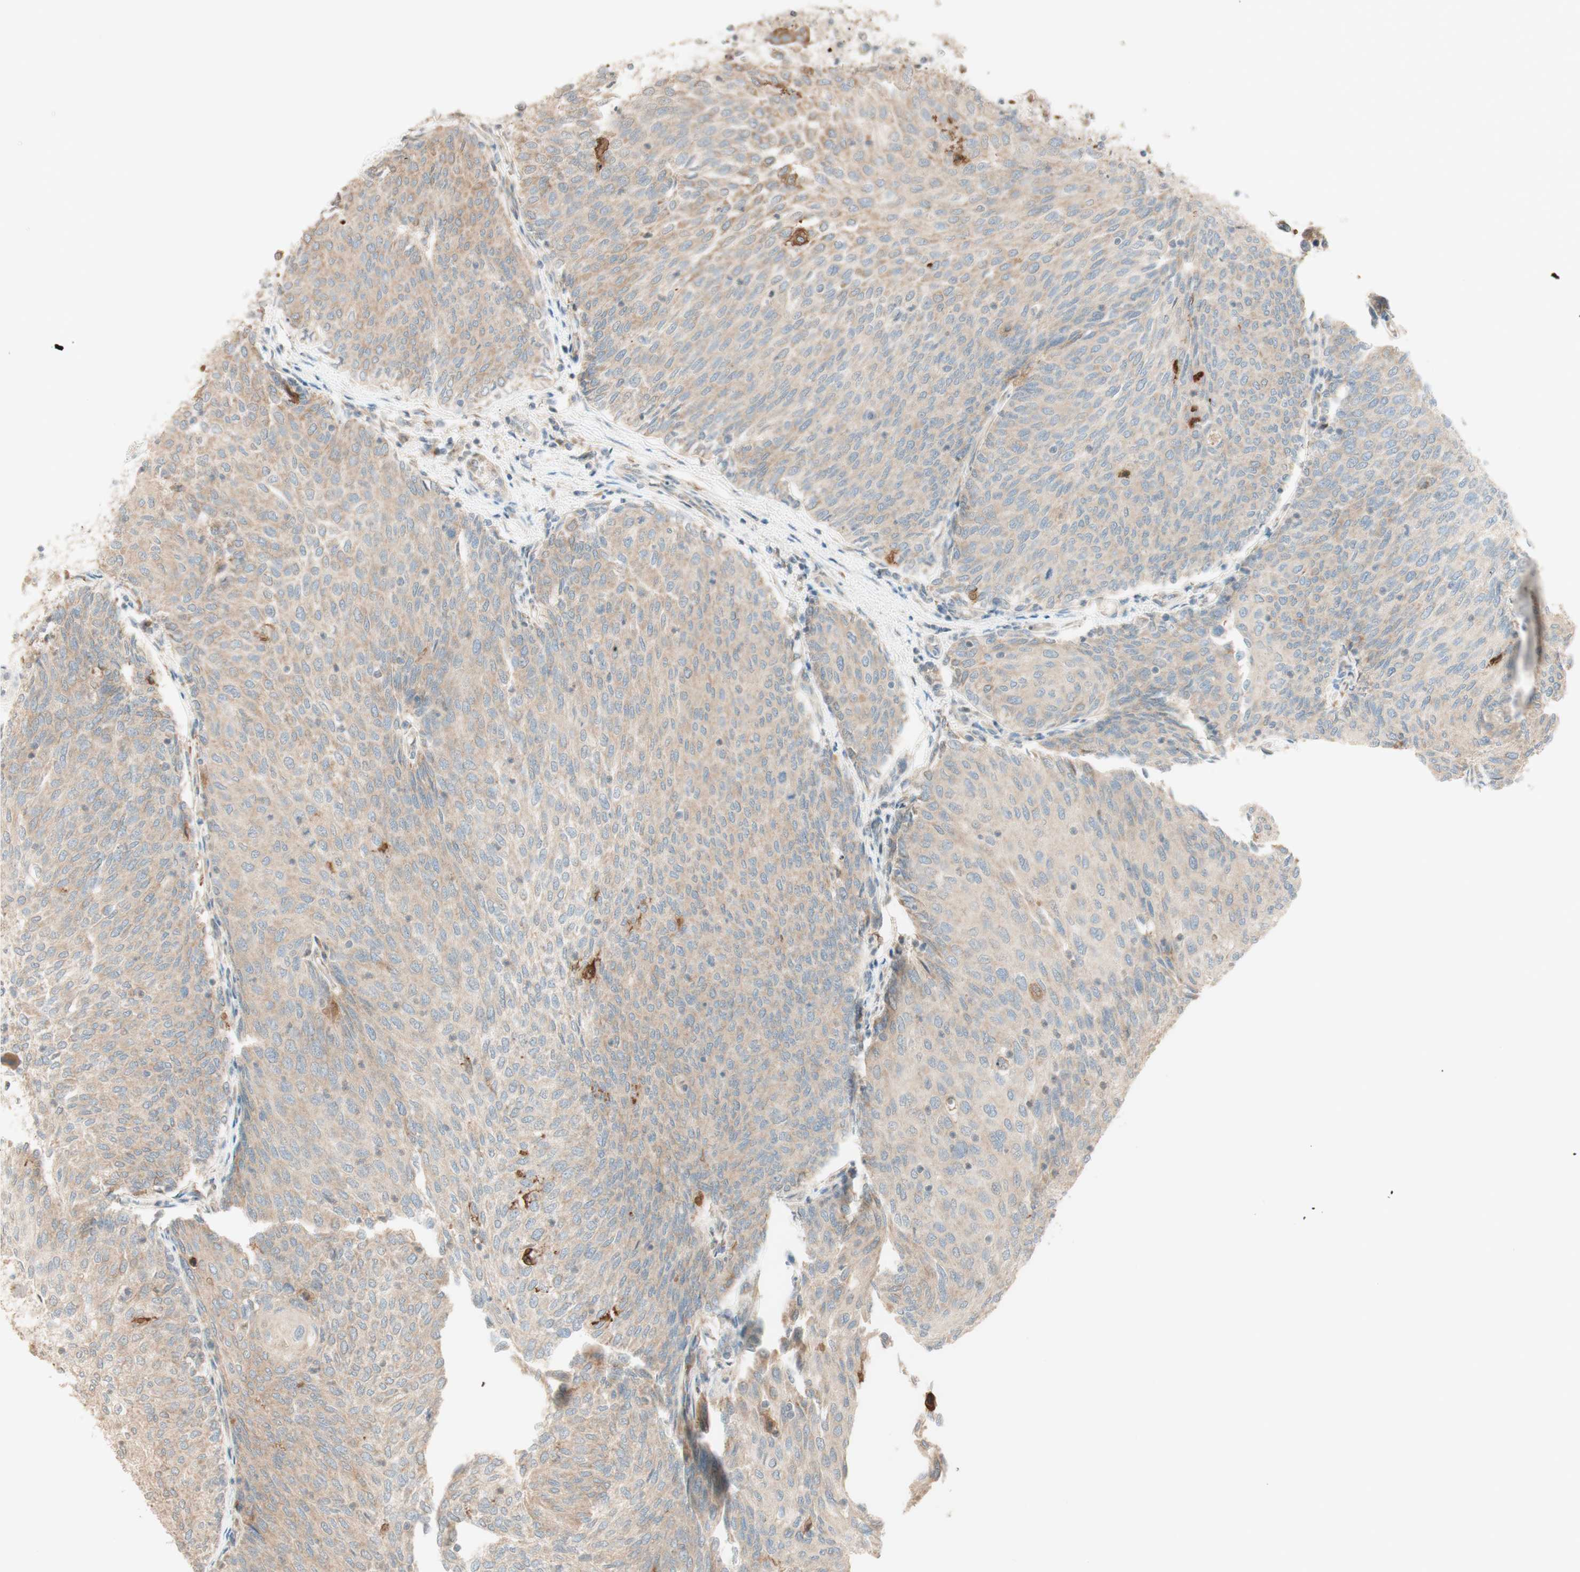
{"staining": {"intensity": "weak", "quantity": ">75%", "location": "cytoplasmic/membranous"}, "tissue": "urothelial cancer", "cell_type": "Tumor cells", "image_type": "cancer", "snomed": [{"axis": "morphology", "description": "Urothelial carcinoma, Low grade"}, {"axis": "topography", "description": "Urinary bladder"}], "caption": "A brown stain highlights weak cytoplasmic/membranous positivity of a protein in human urothelial cancer tumor cells. Nuclei are stained in blue.", "gene": "CLCN2", "patient": {"sex": "female", "age": 79}}